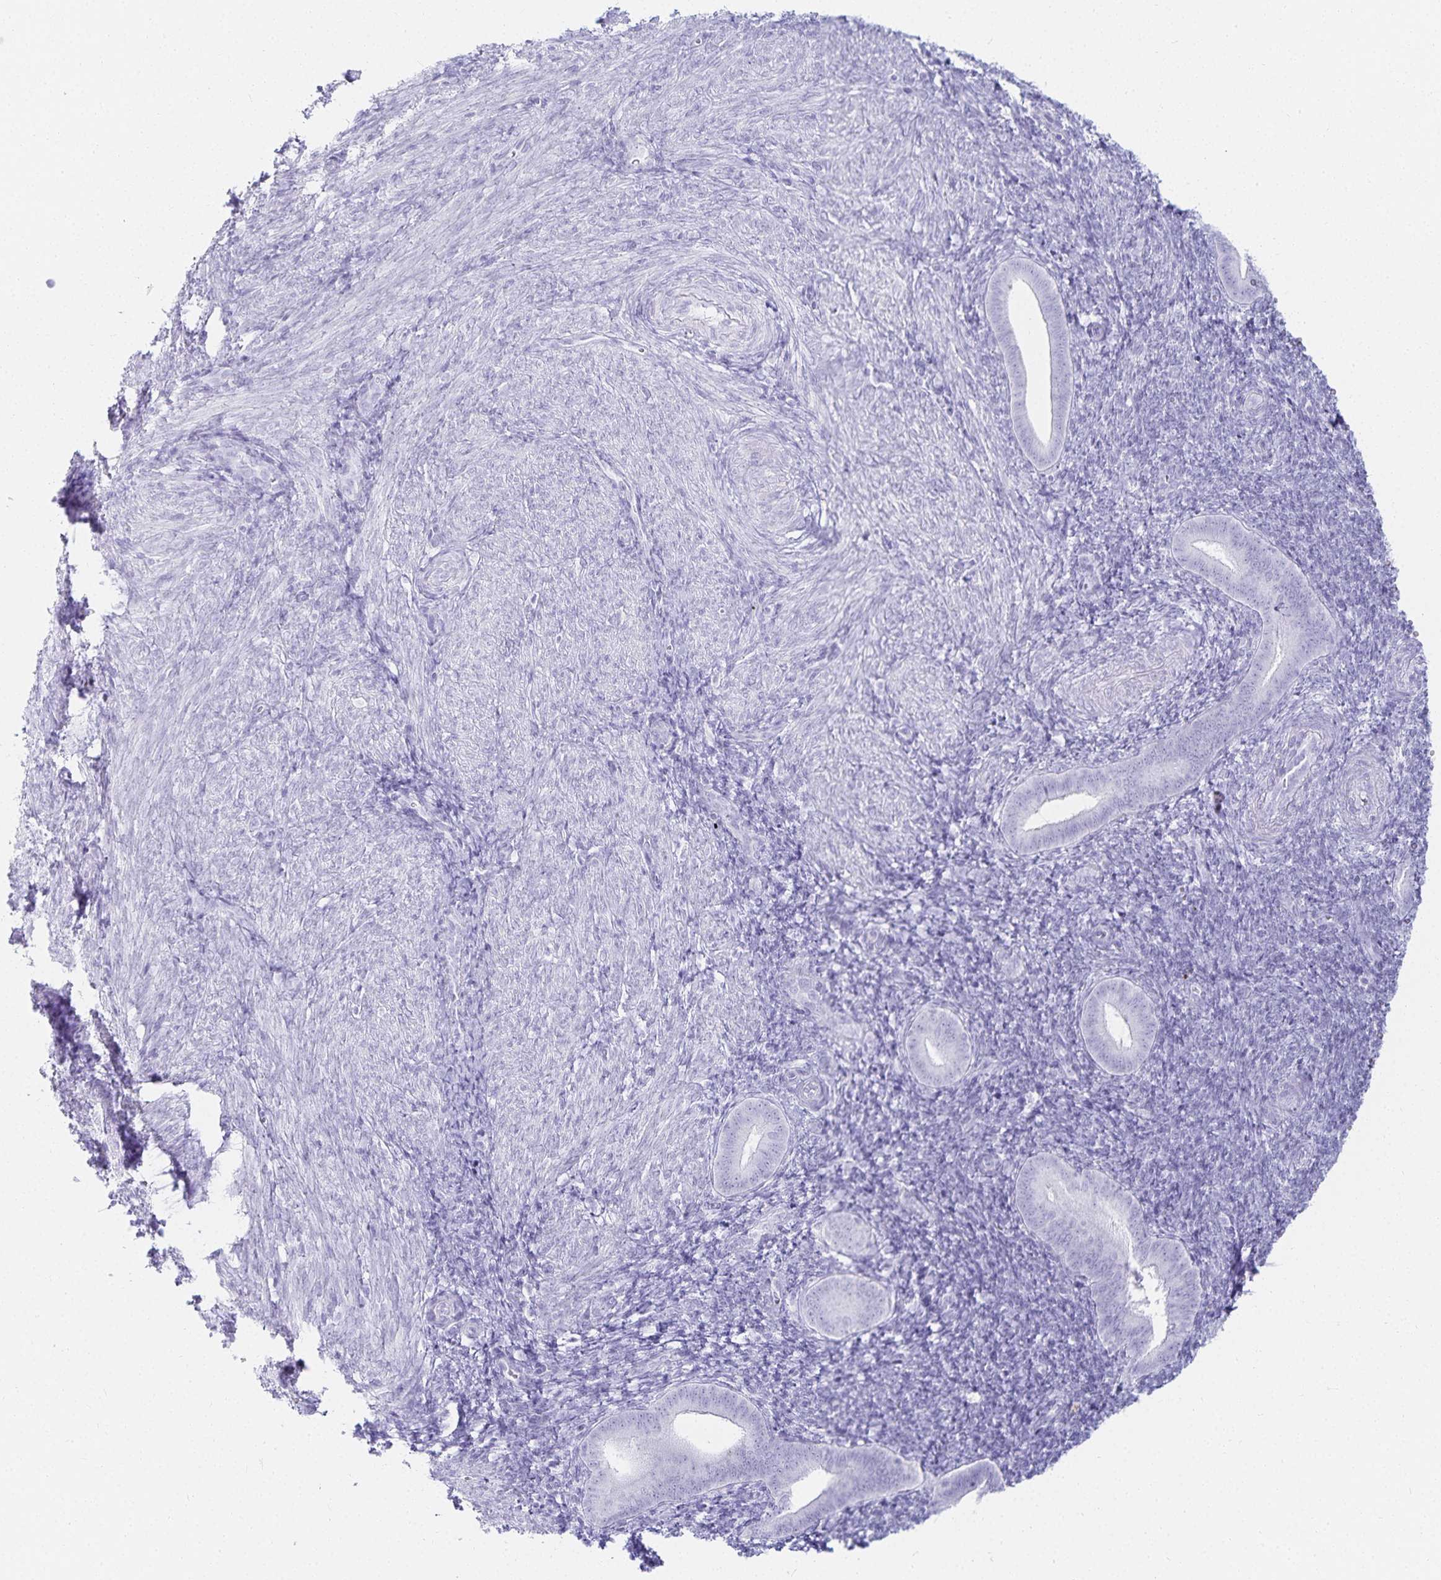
{"staining": {"intensity": "negative", "quantity": "none", "location": "none"}, "tissue": "endometrium", "cell_type": "Cells in endometrial stroma", "image_type": "normal", "snomed": [{"axis": "morphology", "description": "Normal tissue, NOS"}, {"axis": "topography", "description": "Endometrium"}], "caption": "DAB (3,3'-diaminobenzidine) immunohistochemical staining of unremarkable endometrium demonstrates no significant expression in cells in endometrial stroma.", "gene": "GP2", "patient": {"sex": "female", "age": 25}}